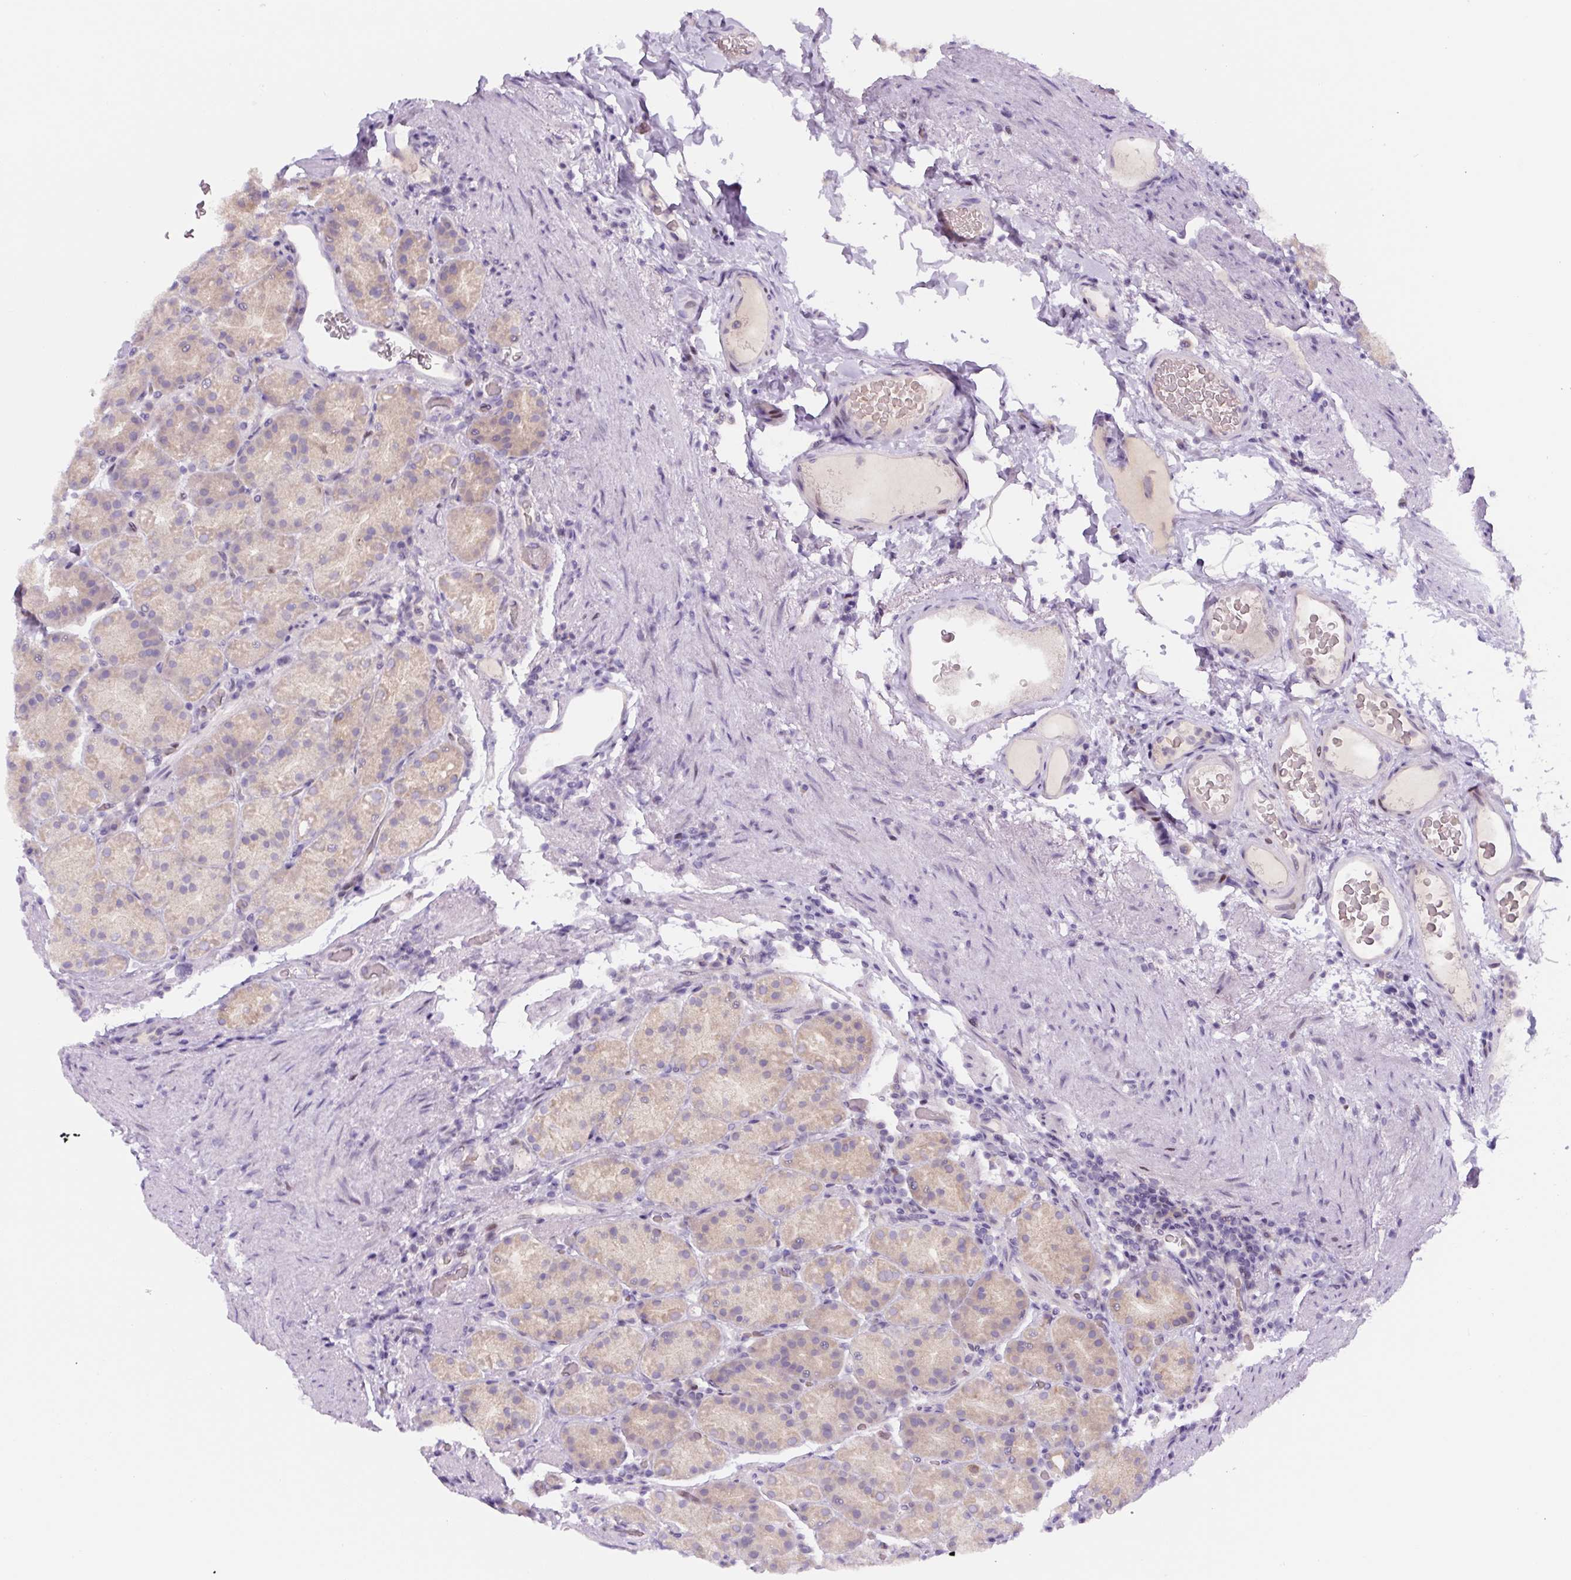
{"staining": {"intensity": "strong", "quantity": "<25%", "location": "cytoplasmic/membranous"}, "tissue": "stomach", "cell_type": "Glandular cells", "image_type": "normal", "snomed": [{"axis": "morphology", "description": "Normal tissue, NOS"}, {"axis": "topography", "description": "Stomach, upper"}, {"axis": "topography", "description": "Stomach"}], "caption": "Immunohistochemistry (IHC) staining of unremarkable stomach, which reveals medium levels of strong cytoplasmic/membranous staining in about <25% of glandular cells indicating strong cytoplasmic/membranous protein expression. The staining was performed using DAB (3,3'-diaminobenzidine) (brown) for protein detection and nuclei were counterstained in hematoxylin (blue).", "gene": "YIF1B", "patient": {"sex": "male", "age": 68}}